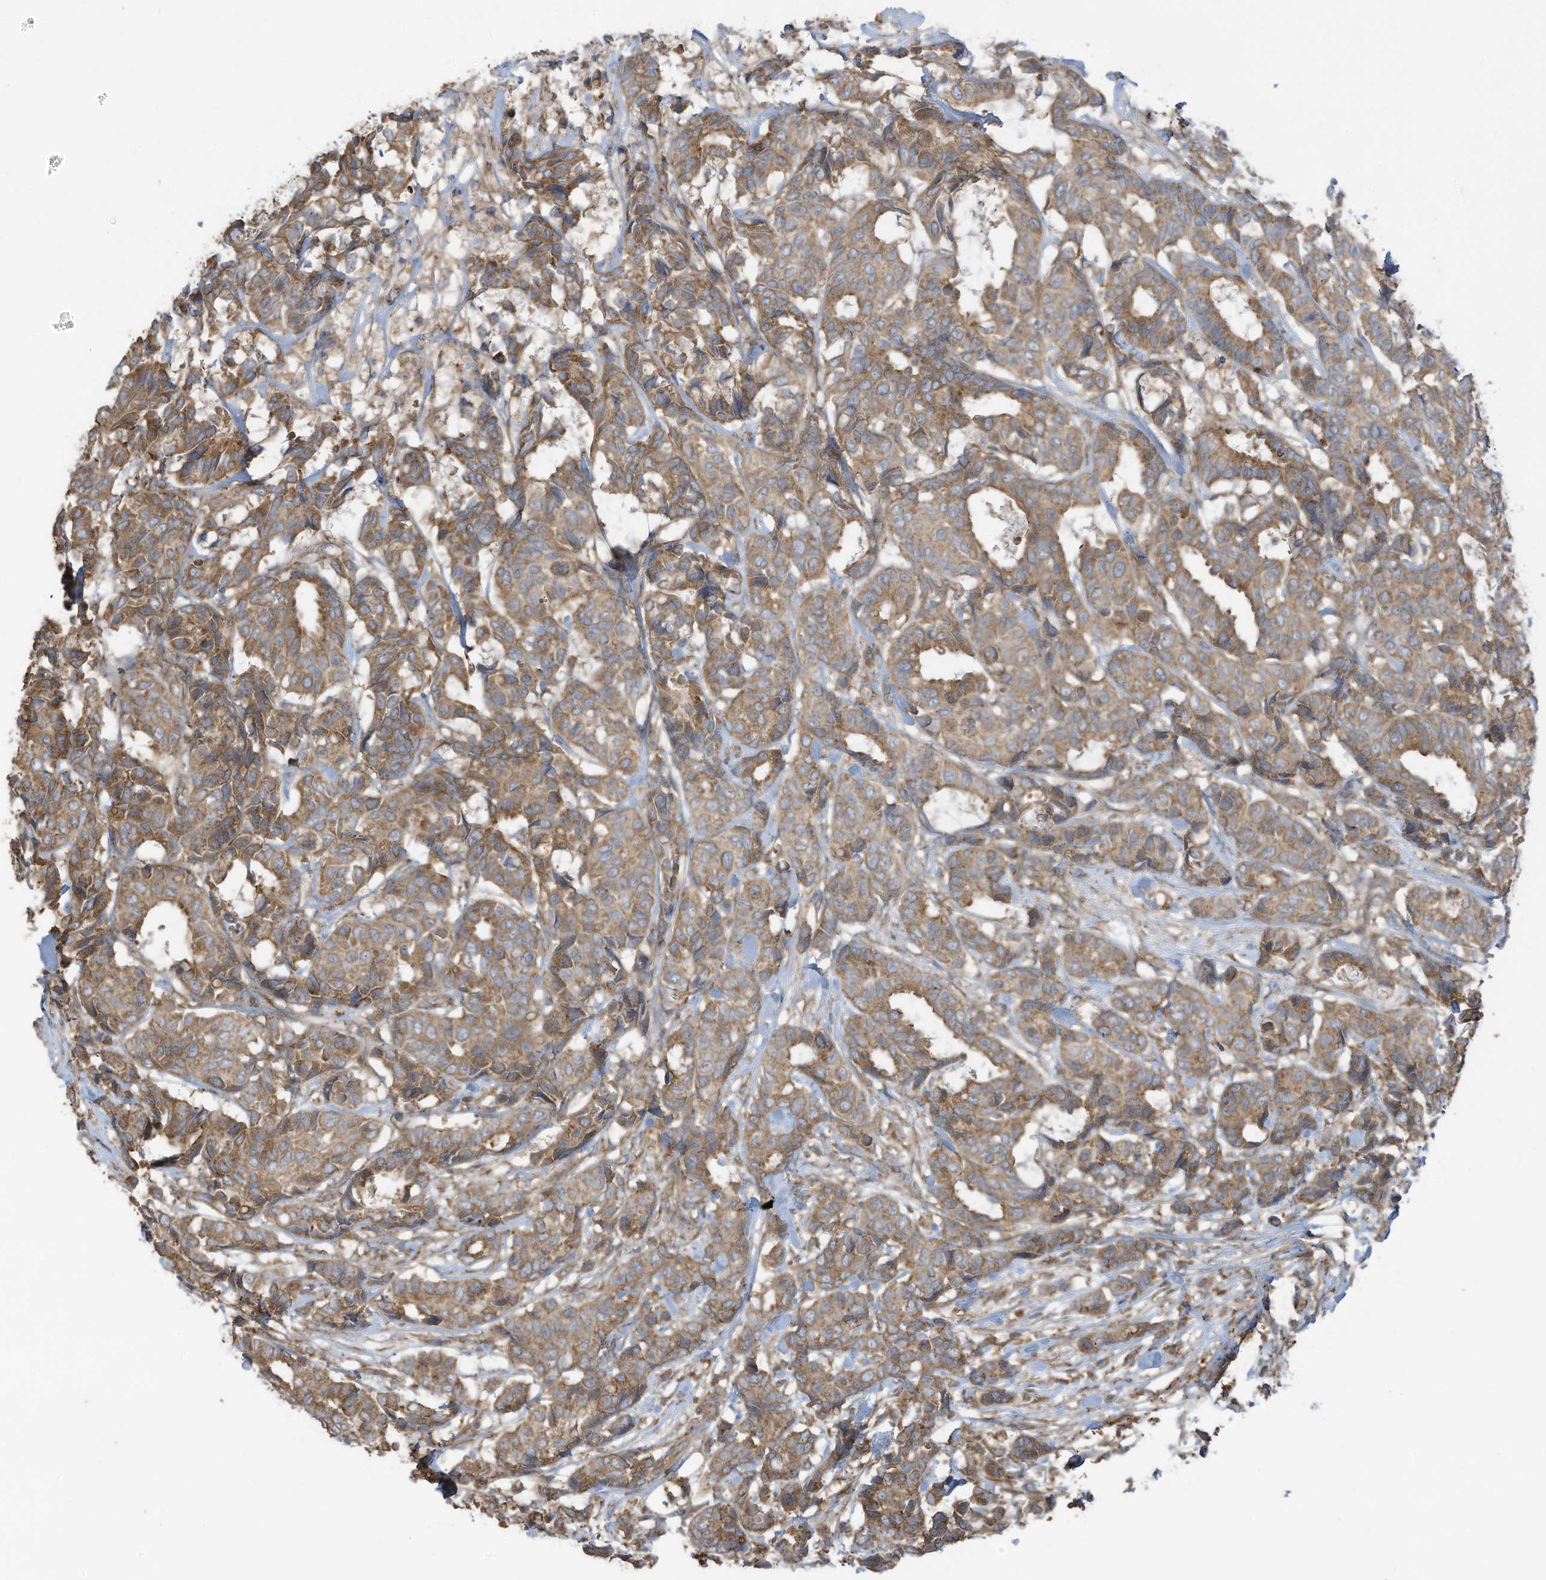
{"staining": {"intensity": "moderate", "quantity": ">75%", "location": "cytoplasmic/membranous"}, "tissue": "breast cancer", "cell_type": "Tumor cells", "image_type": "cancer", "snomed": [{"axis": "morphology", "description": "Duct carcinoma"}, {"axis": "topography", "description": "Breast"}], "caption": "A micrograph showing moderate cytoplasmic/membranous expression in approximately >75% of tumor cells in breast intraductal carcinoma, as visualized by brown immunohistochemical staining.", "gene": "CGAS", "patient": {"sex": "female", "age": 87}}